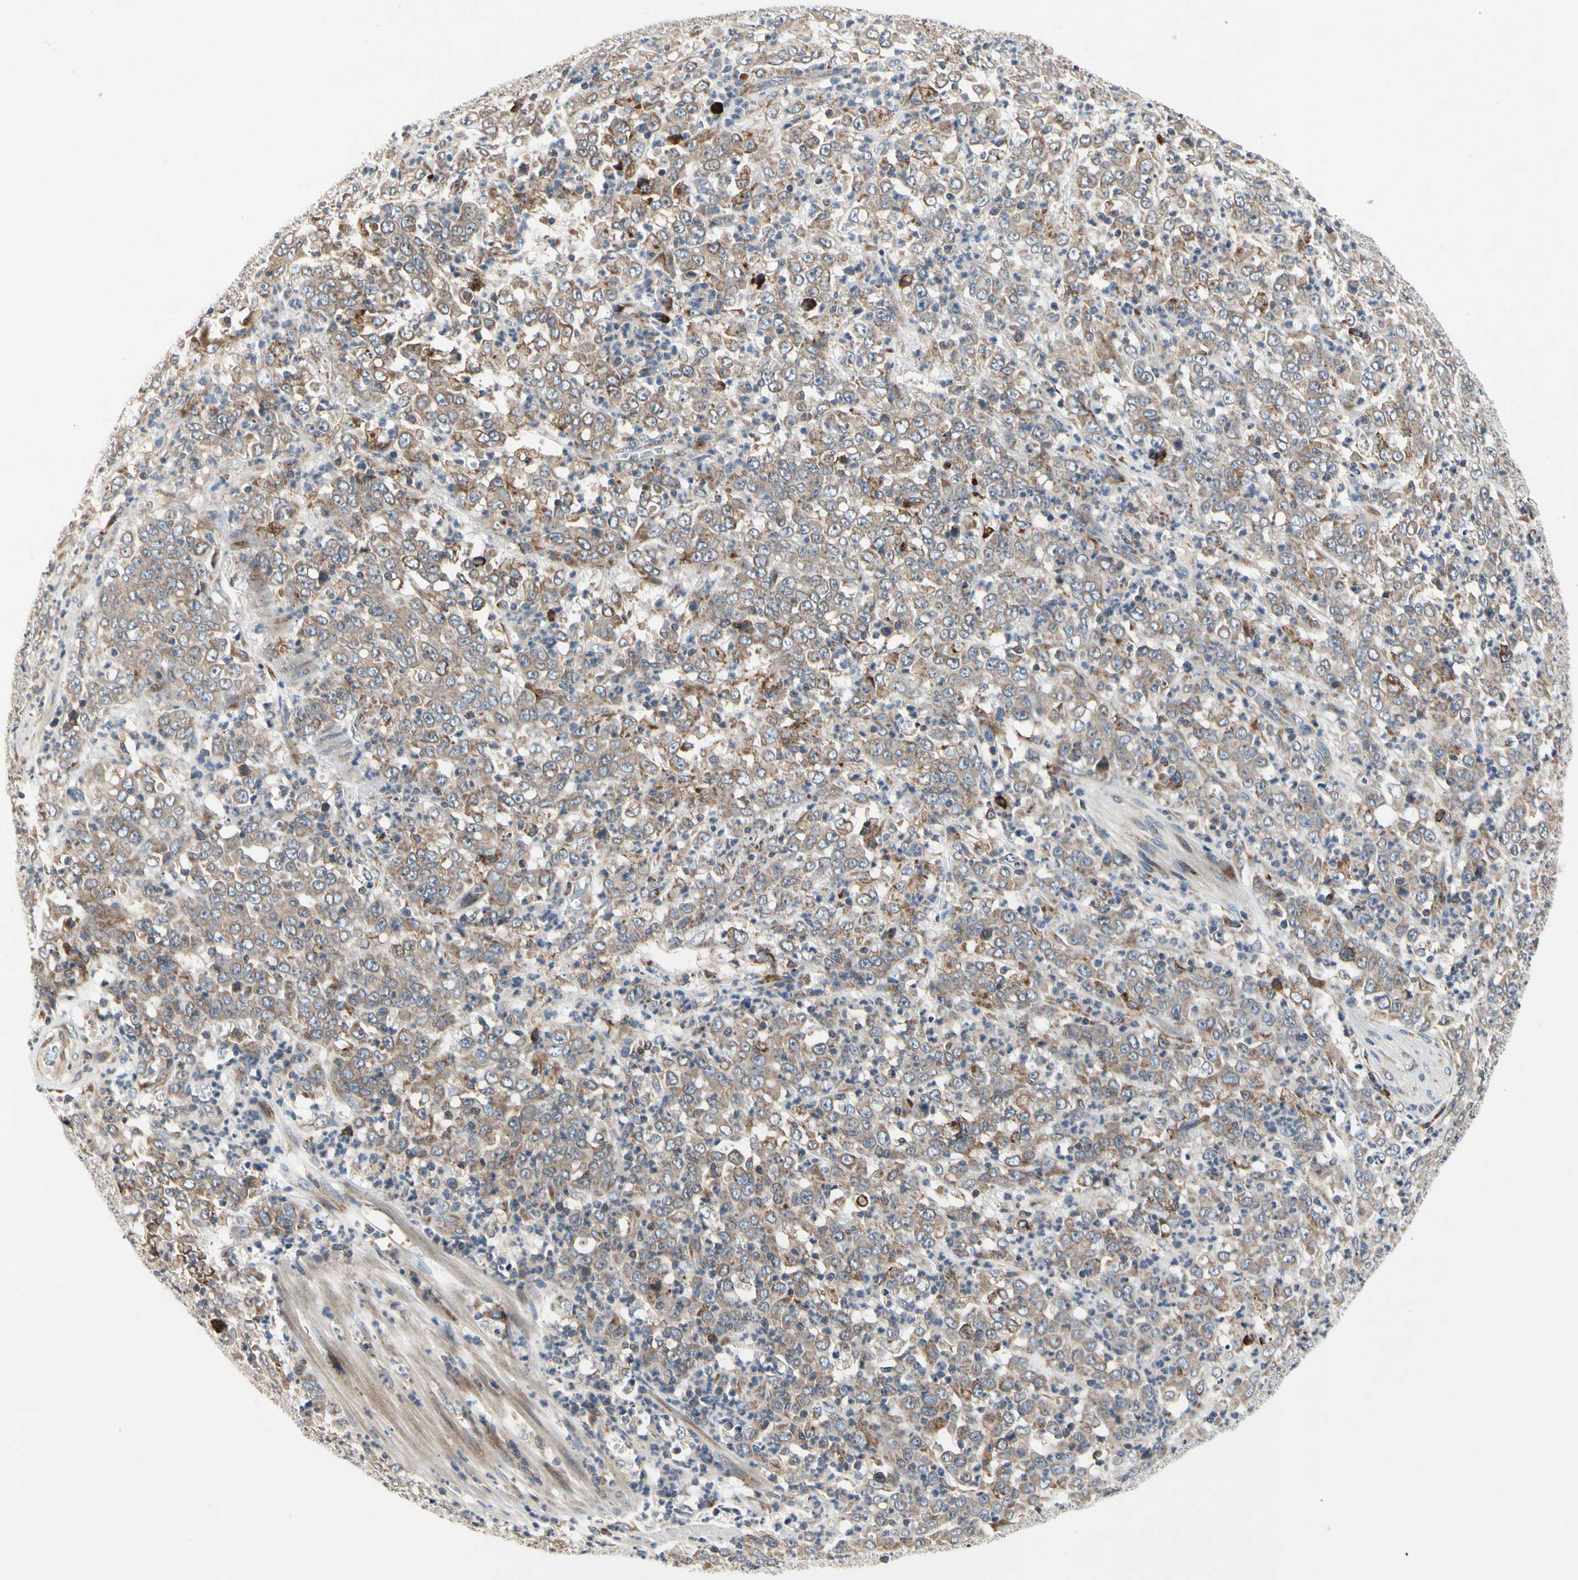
{"staining": {"intensity": "weak", "quantity": ">75%", "location": "cytoplasmic/membranous"}, "tissue": "stomach cancer", "cell_type": "Tumor cells", "image_type": "cancer", "snomed": [{"axis": "morphology", "description": "Adenocarcinoma, NOS"}, {"axis": "topography", "description": "Stomach, lower"}], "caption": "Protein expression analysis of stomach cancer displays weak cytoplasmic/membranous expression in about >75% of tumor cells. Nuclei are stained in blue.", "gene": "MMEL1", "patient": {"sex": "female", "age": 71}}